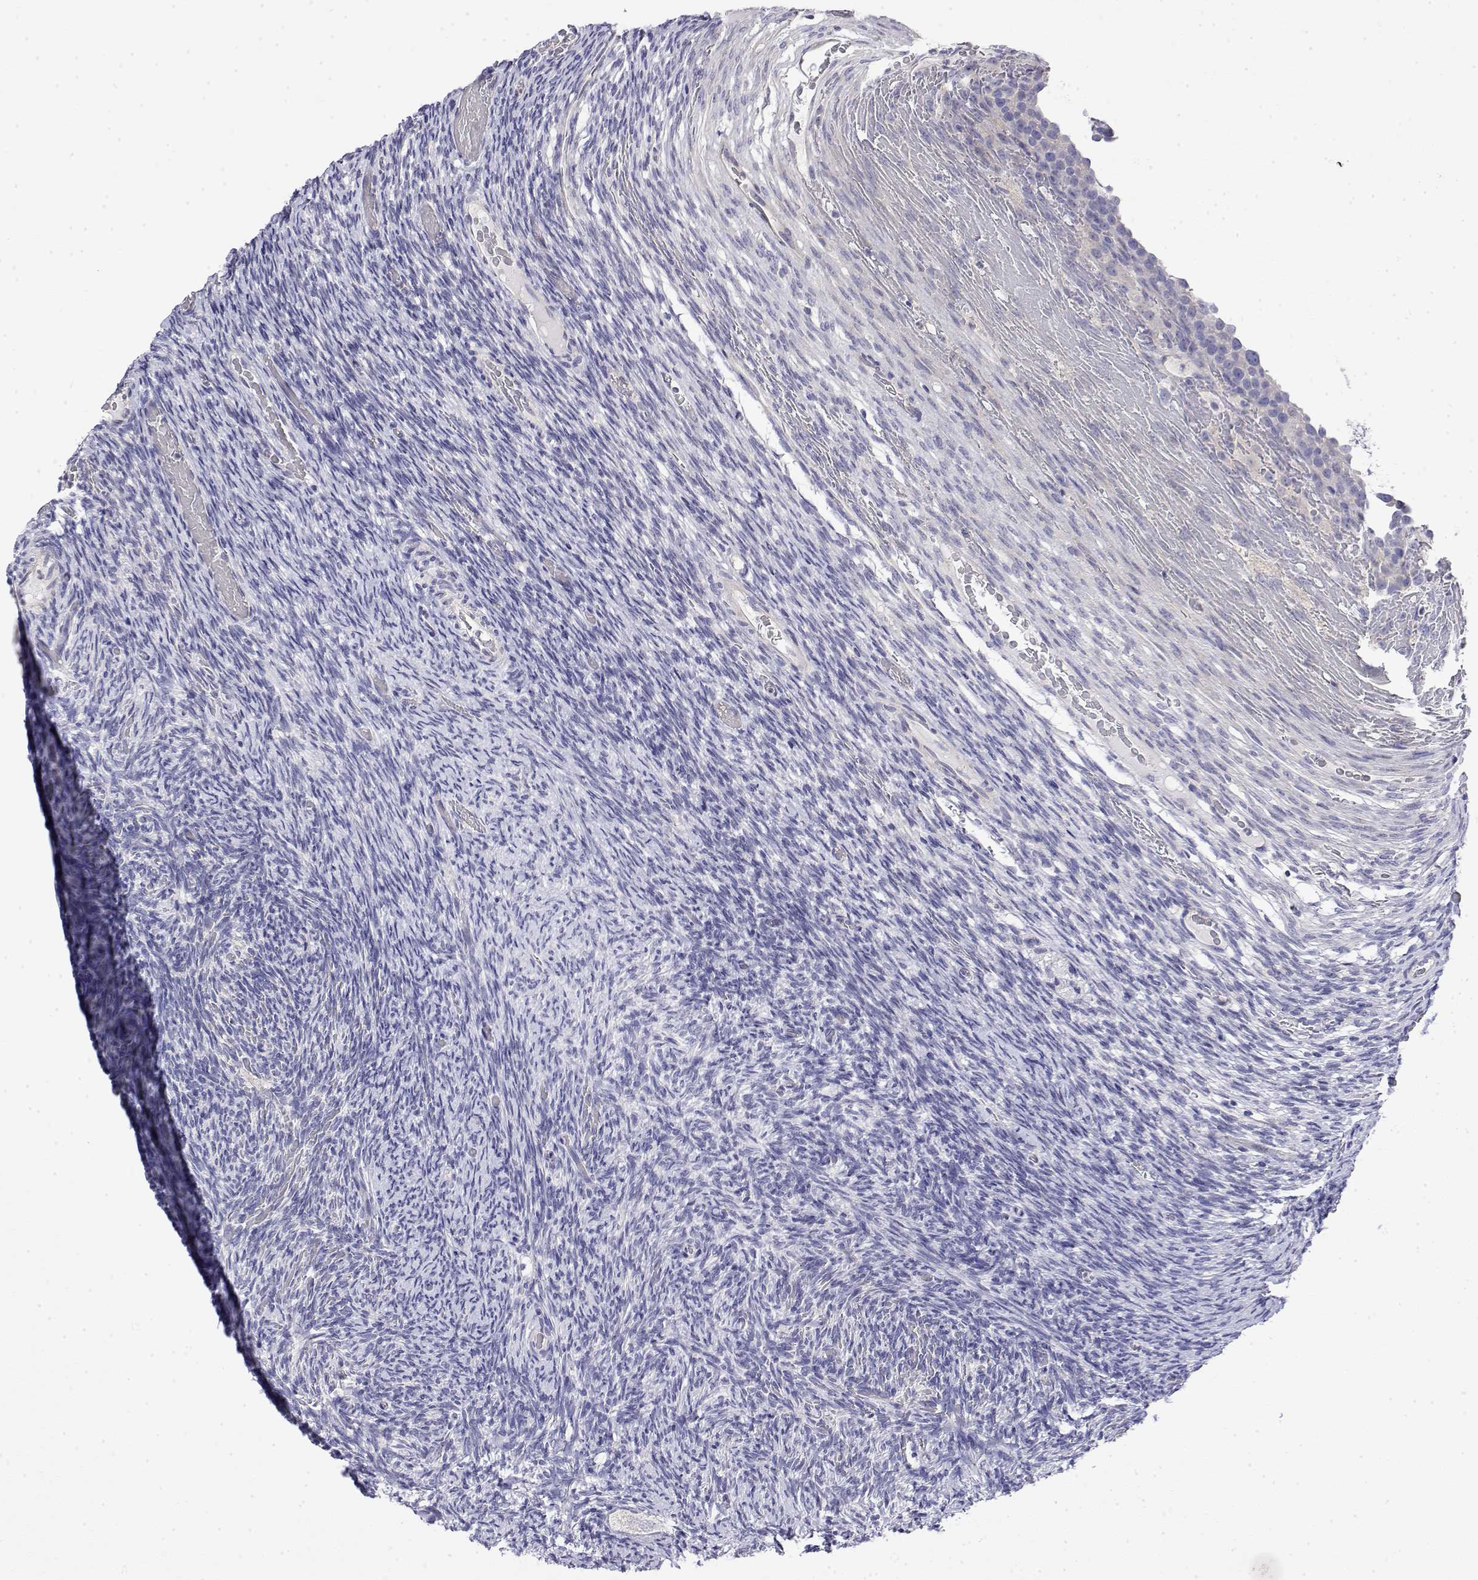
{"staining": {"intensity": "negative", "quantity": "none", "location": "none"}, "tissue": "ovary", "cell_type": "Follicle cells", "image_type": "normal", "snomed": [{"axis": "morphology", "description": "Normal tissue, NOS"}, {"axis": "topography", "description": "Ovary"}], "caption": "Immunohistochemistry histopathology image of normal ovary stained for a protein (brown), which displays no positivity in follicle cells.", "gene": "LY6D", "patient": {"sex": "female", "age": 34}}